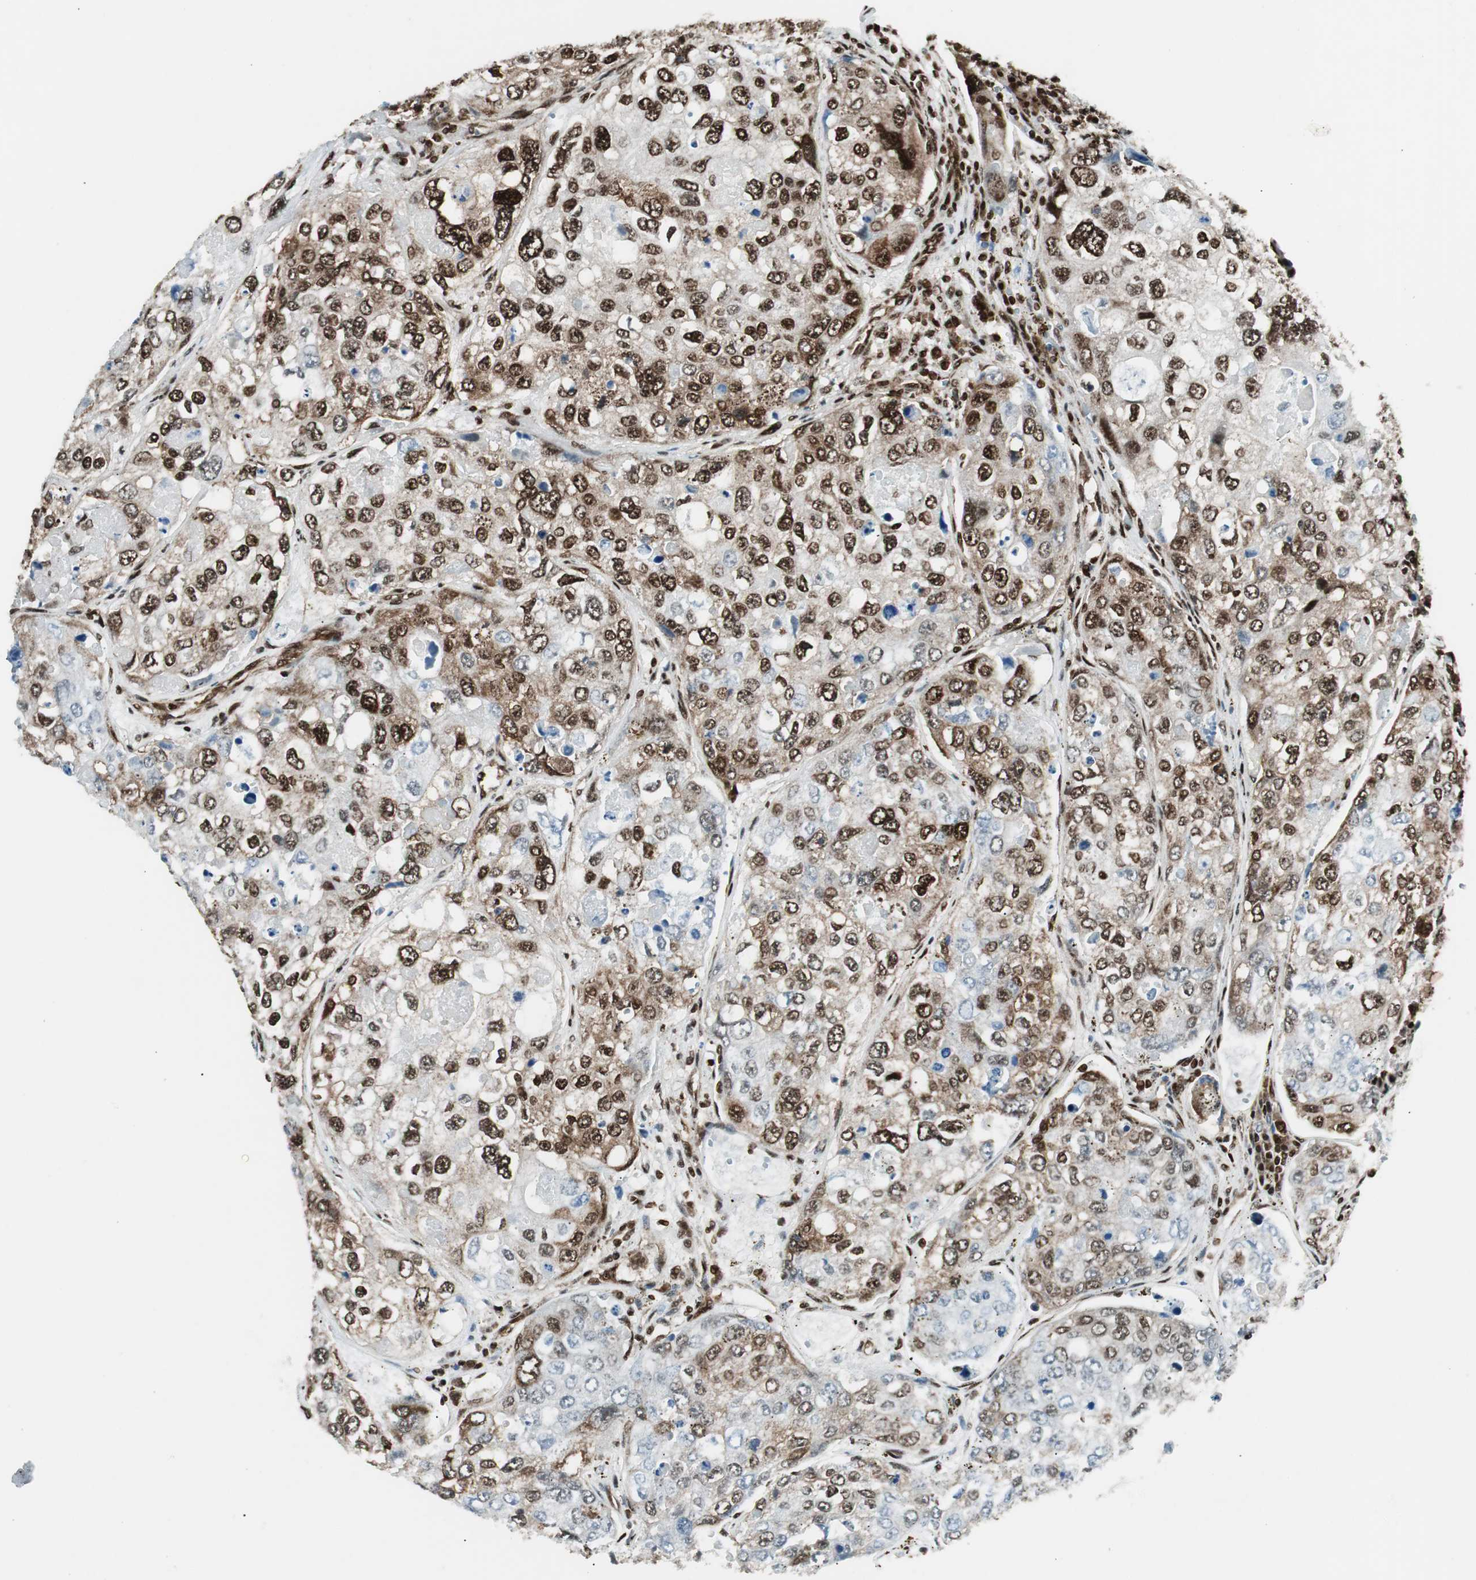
{"staining": {"intensity": "strong", "quantity": ">75%", "location": "nuclear"}, "tissue": "urothelial cancer", "cell_type": "Tumor cells", "image_type": "cancer", "snomed": [{"axis": "morphology", "description": "Urothelial carcinoma, High grade"}, {"axis": "topography", "description": "Lymph node"}, {"axis": "topography", "description": "Urinary bladder"}], "caption": "Human high-grade urothelial carcinoma stained with a brown dye shows strong nuclear positive expression in about >75% of tumor cells.", "gene": "EWSR1", "patient": {"sex": "male", "age": 51}}